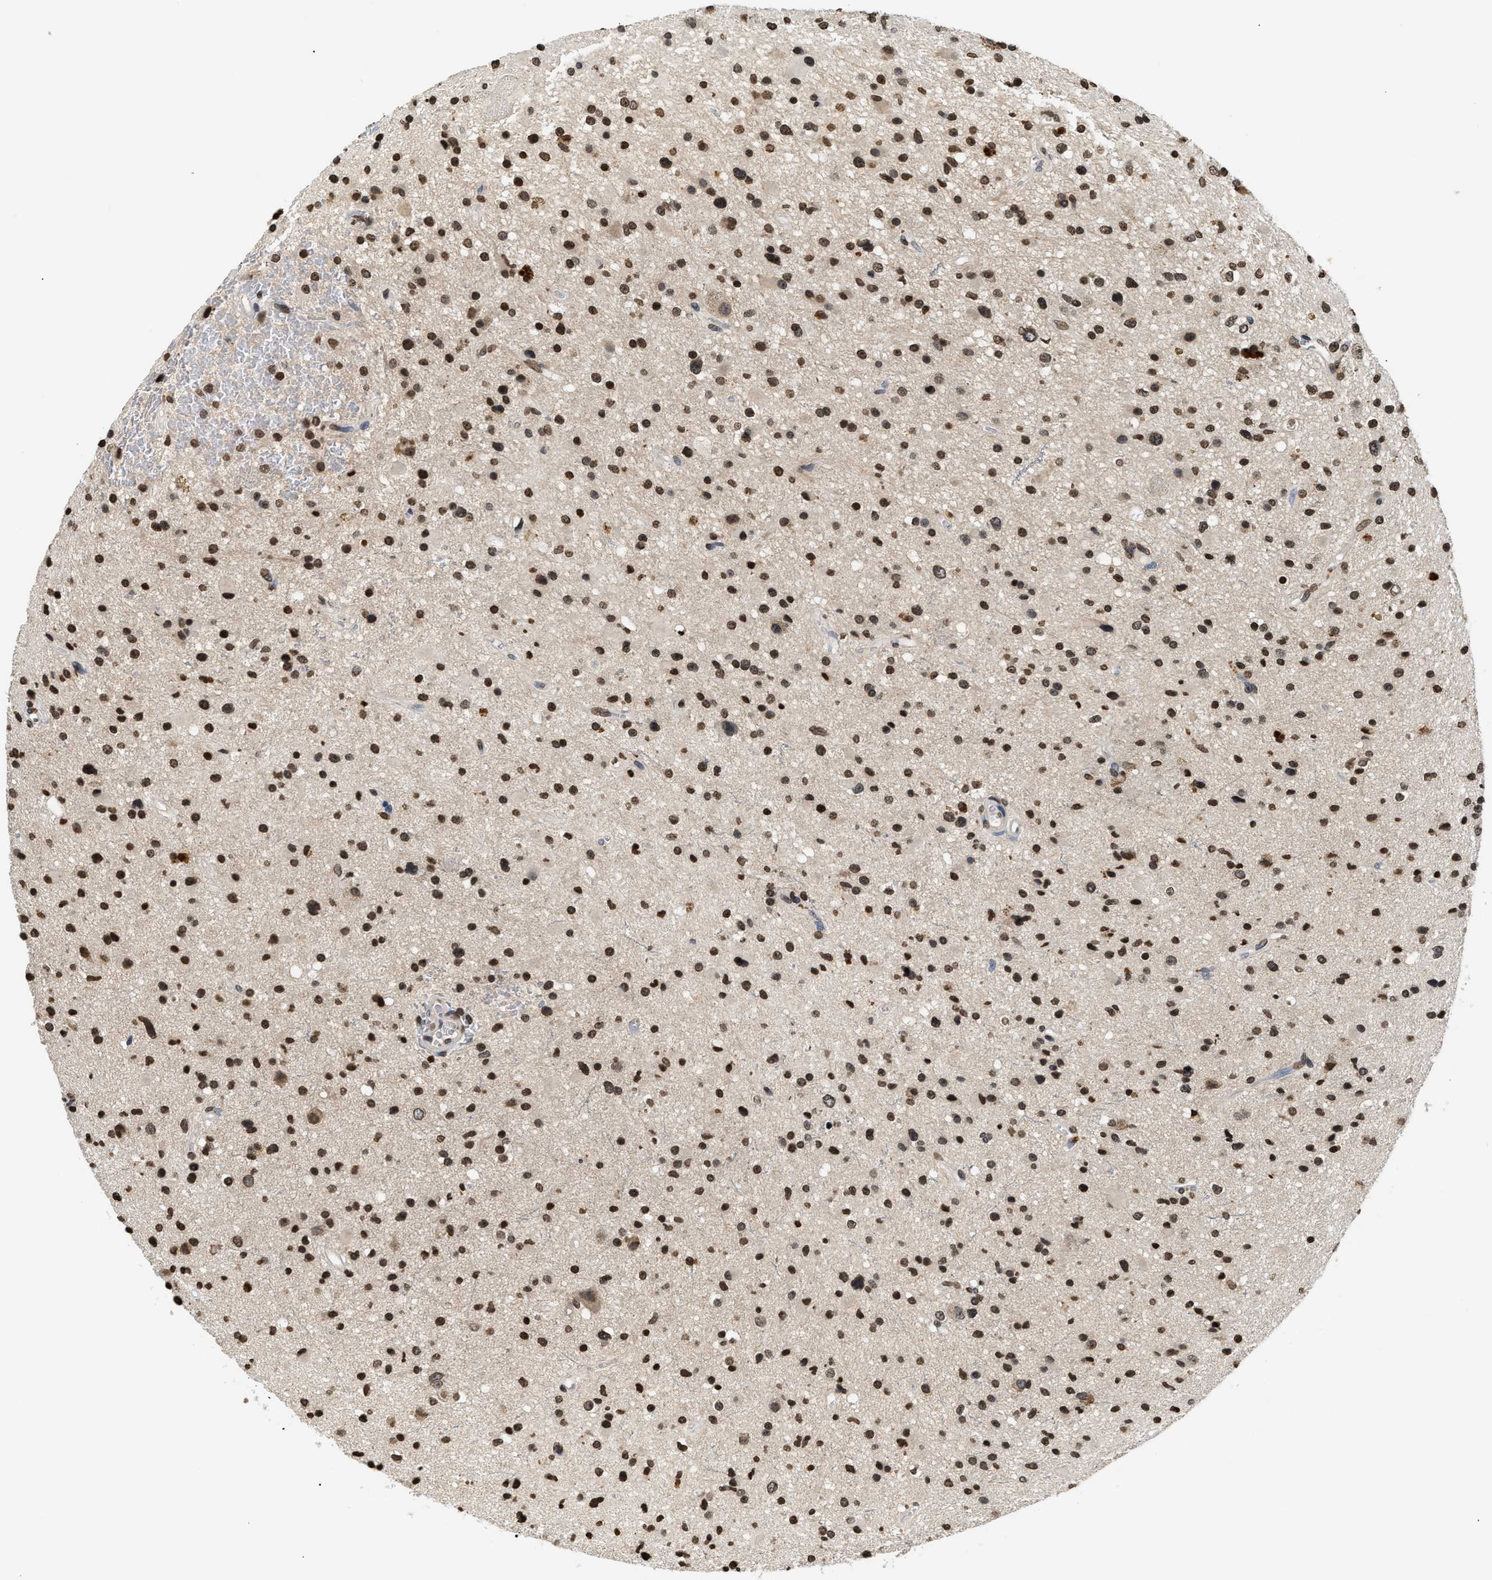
{"staining": {"intensity": "strong", "quantity": ">75%", "location": "nuclear"}, "tissue": "glioma", "cell_type": "Tumor cells", "image_type": "cancer", "snomed": [{"axis": "morphology", "description": "Glioma, malignant, High grade"}, {"axis": "topography", "description": "Brain"}], "caption": "Strong nuclear protein positivity is appreciated in about >75% of tumor cells in malignant glioma (high-grade).", "gene": "DNASE1L3", "patient": {"sex": "male", "age": 33}}